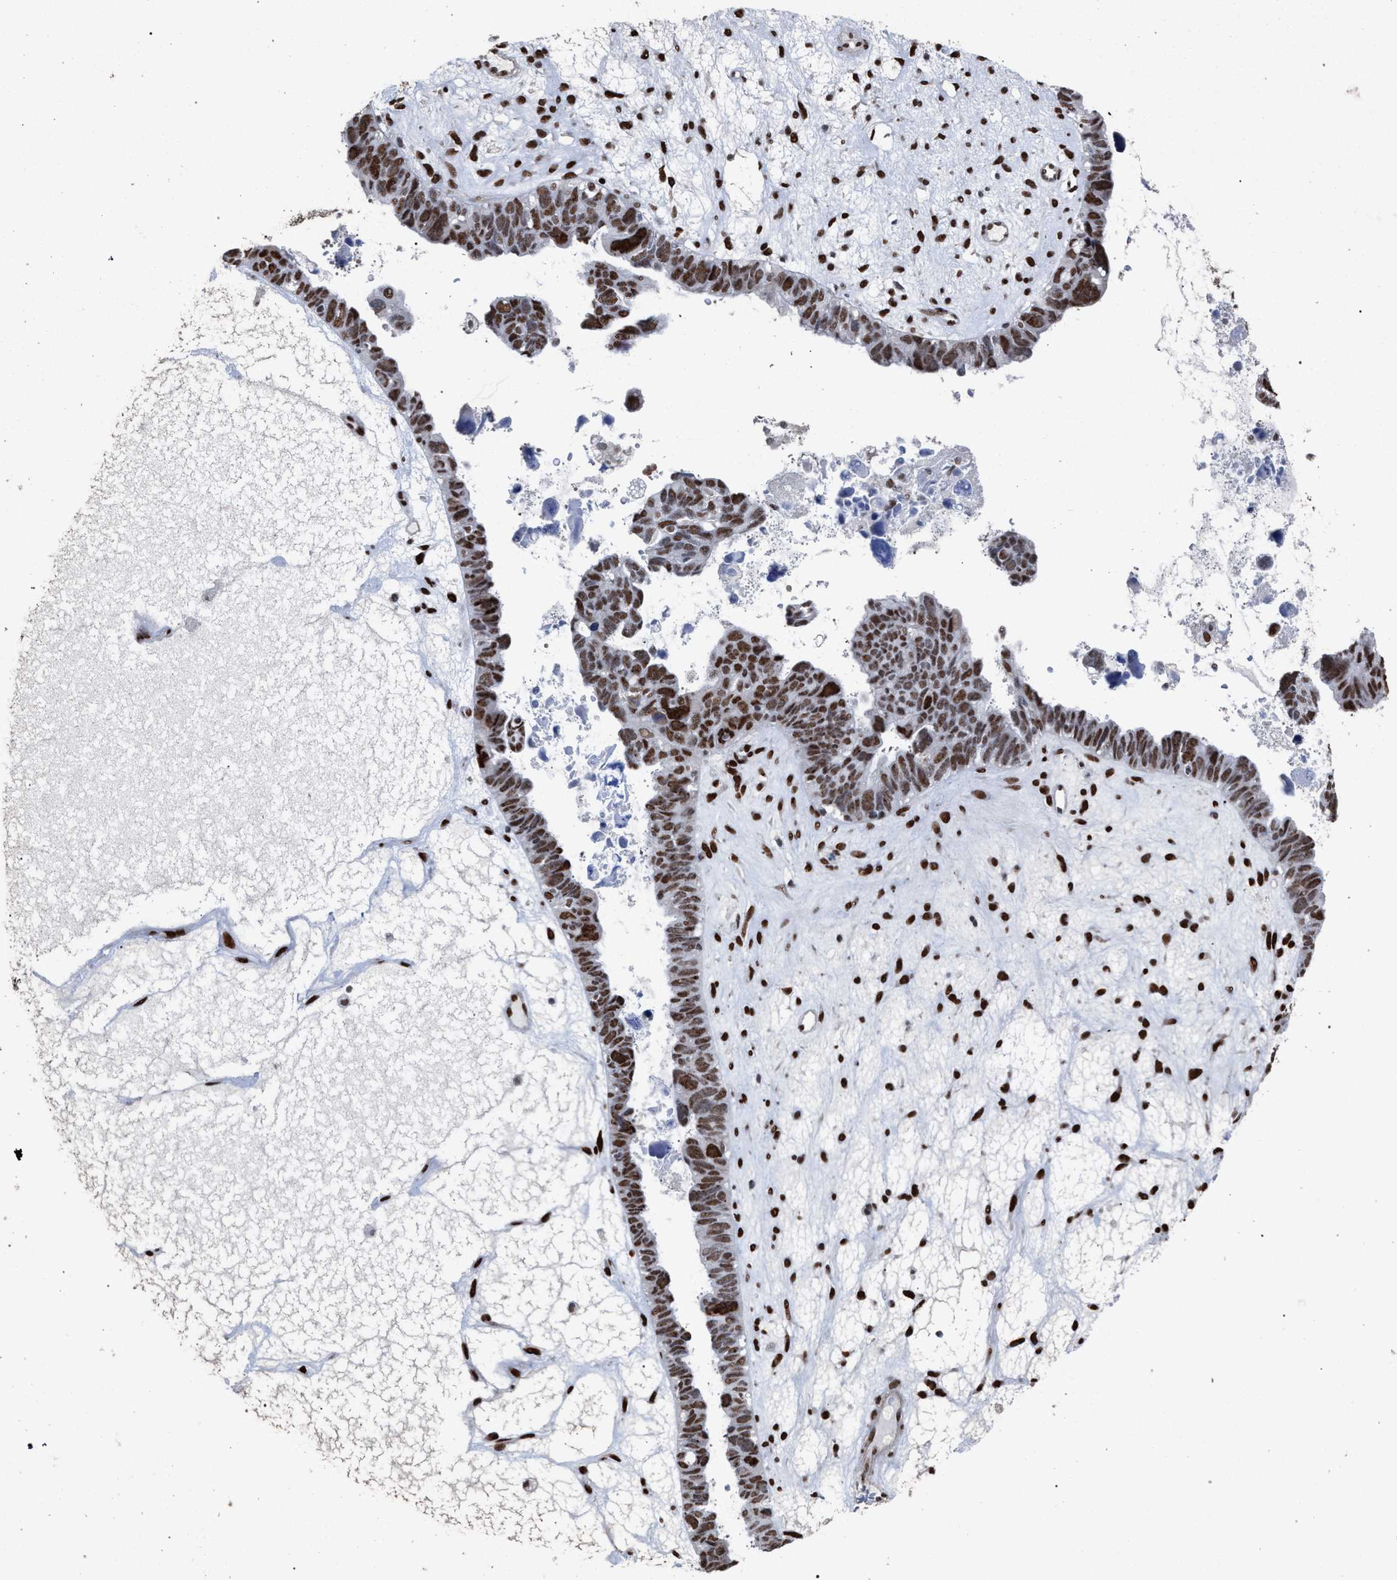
{"staining": {"intensity": "moderate", "quantity": ">75%", "location": "nuclear"}, "tissue": "ovarian cancer", "cell_type": "Tumor cells", "image_type": "cancer", "snomed": [{"axis": "morphology", "description": "Cystadenocarcinoma, serous, NOS"}, {"axis": "topography", "description": "Ovary"}], "caption": "Protein analysis of ovarian cancer tissue exhibits moderate nuclear staining in about >75% of tumor cells.", "gene": "TP53BP1", "patient": {"sex": "female", "age": 79}}